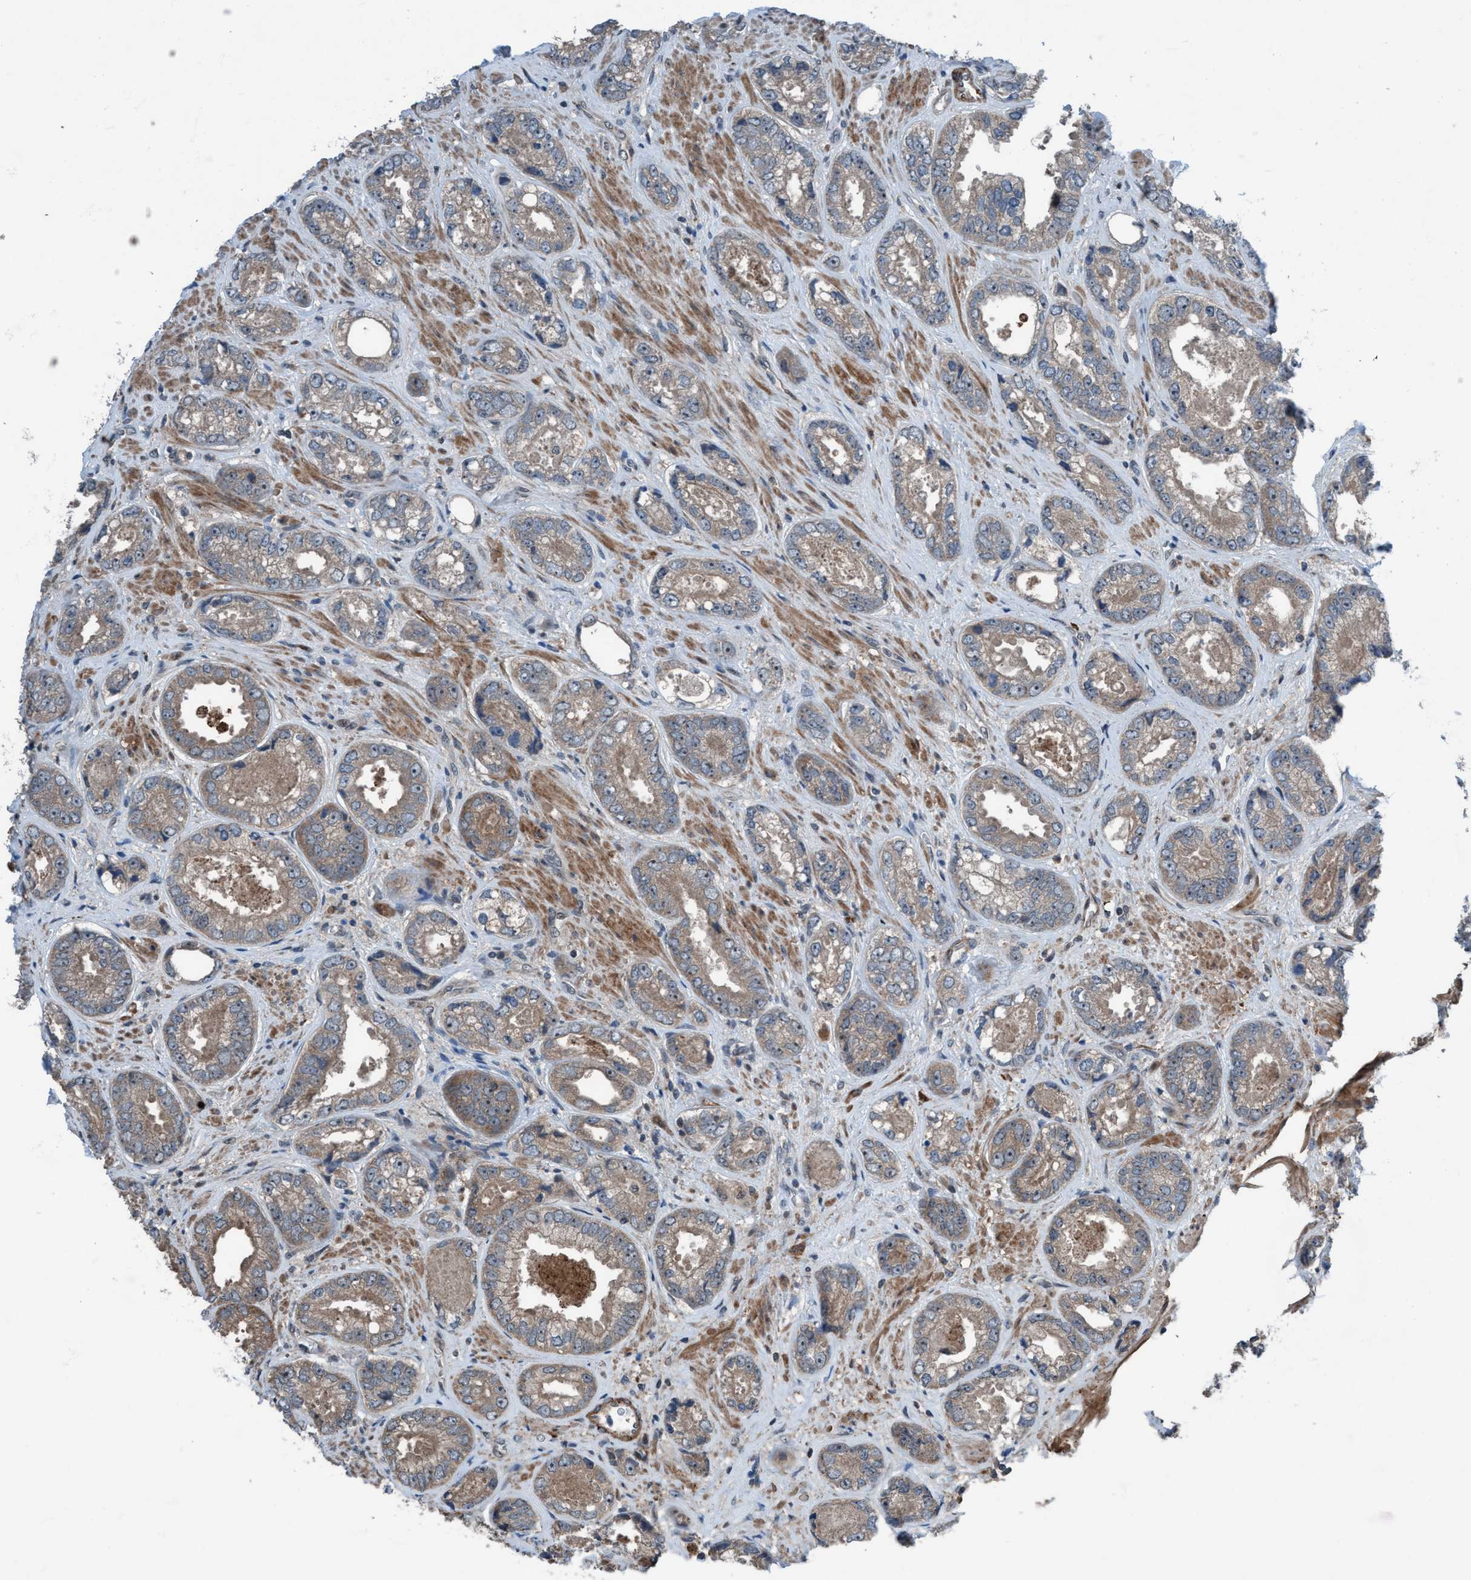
{"staining": {"intensity": "weak", "quantity": "<25%", "location": "cytoplasmic/membranous"}, "tissue": "prostate cancer", "cell_type": "Tumor cells", "image_type": "cancer", "snomed": [{"axis": "morphology", "description": "Adenocarcinoma, High grade"}, {"axis": "topography", "description": "Prostate"}], "caption": "Immunohistochemistry (IHC) image of prostate cancer stained for a protein (brown), which exhibits no expression in tumor cells. Brightfield microscopy of immunohistochemistry stained with DAB (brown) and hematoxylin (blue), captured at high magnification.", "gene": "NISCH", "patient": {"sex": "male", "age": 61}}